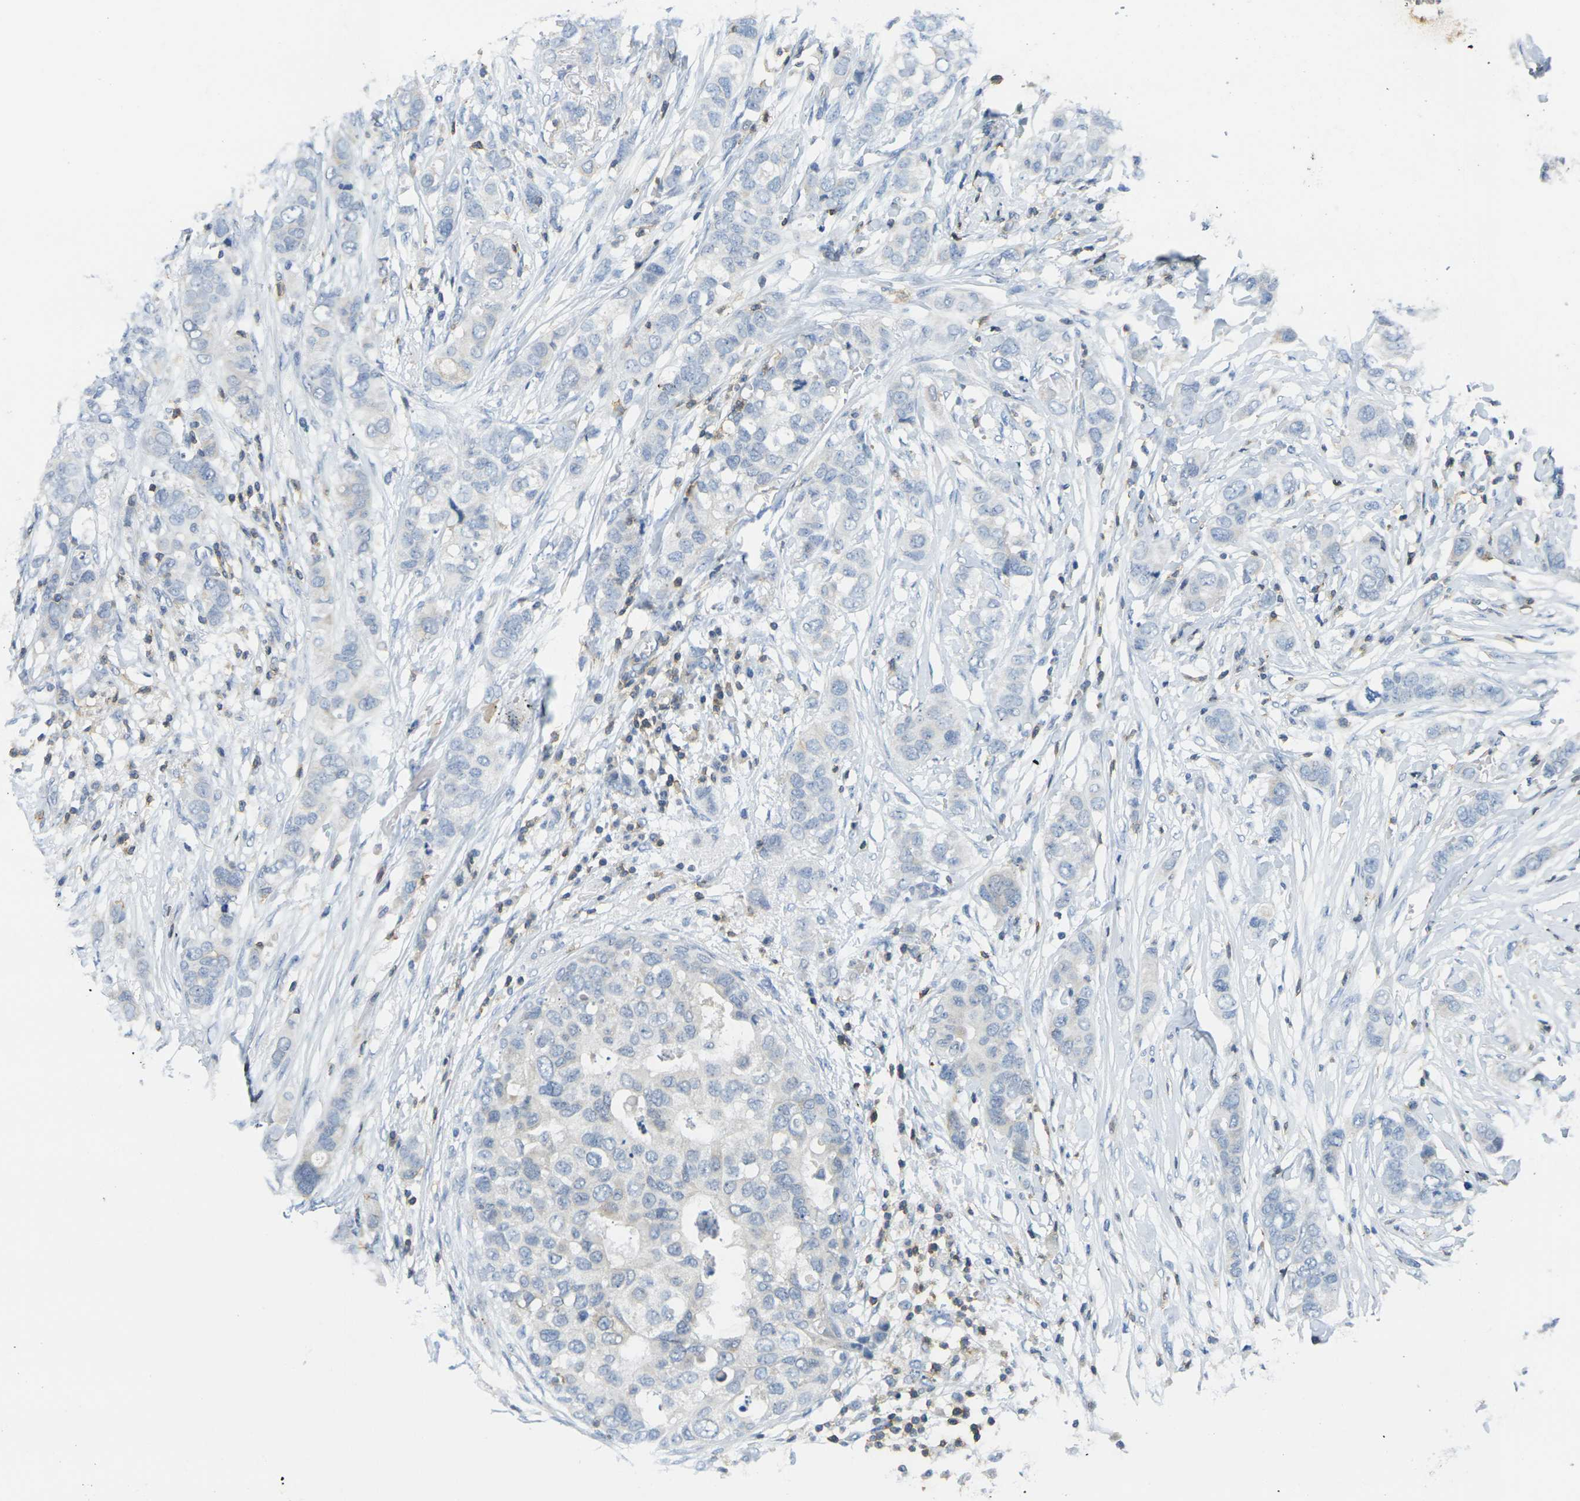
{"staining": {"intensity": "negative", "quantity": "none", "location": "none"}, "tissue": "breast cancer", "cell_type": "Tumor cells", "image_type": "cancer", "snomed": [{"axis": "morphology", "description": "Duct carcinoma"}, {"axis": "topography", "description": "Breast"}], "caption": "Immunohistochemistry (IHC) image of neoplastic tissue: human breast cancer (intraductal carcinoma) stained with DAB exhibits no significant protein positivity in tumor cells.", "gene": "CD3D", "patient": {"sex": "female", "age": 50}}